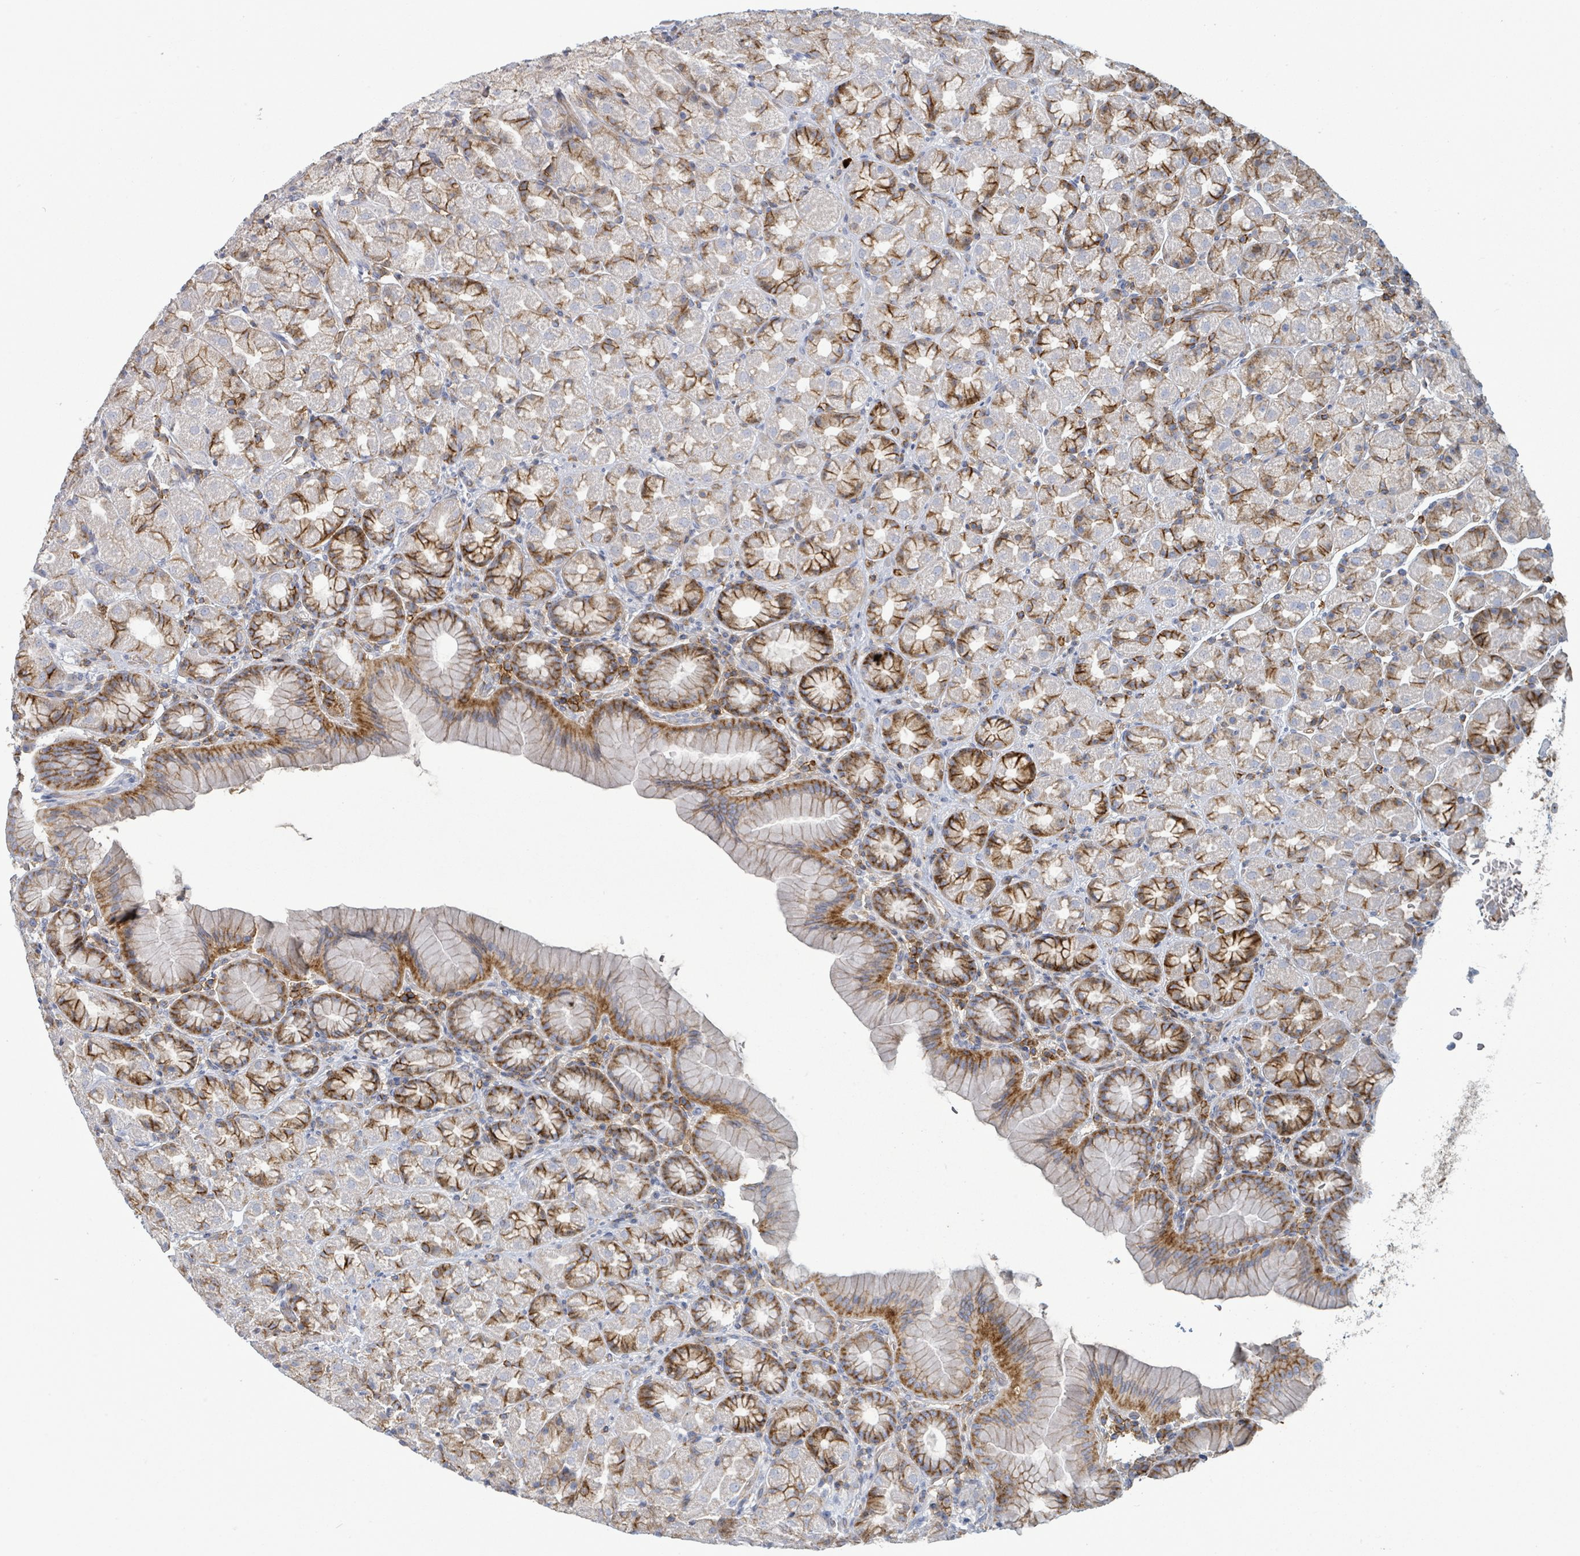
{"staining": {"intensity": "strong", "quantity": "25%-75%", "location": "cytoplasmic/membranous"}, "tissue": "stomach", "cell_type": "Glandular cells", "image_type": "normal", "snomed": [{"axis": "morphology", "description": "Normal tissue, NOS"}, {"axis": "topography", "description": "Stomach, upper"}, {"axis": "topography", "description": "Stomach"}], "caption": "Protein expression analysis of unremarkable stomach displays strong cytoplasmic/membranous staining in about 25%-75% of glandular cells. (Brightfield microscopy of DAB IHC at high magnification).", "gene": "TNFRSF14", "patient": {"sex": "male", "age": 68}}